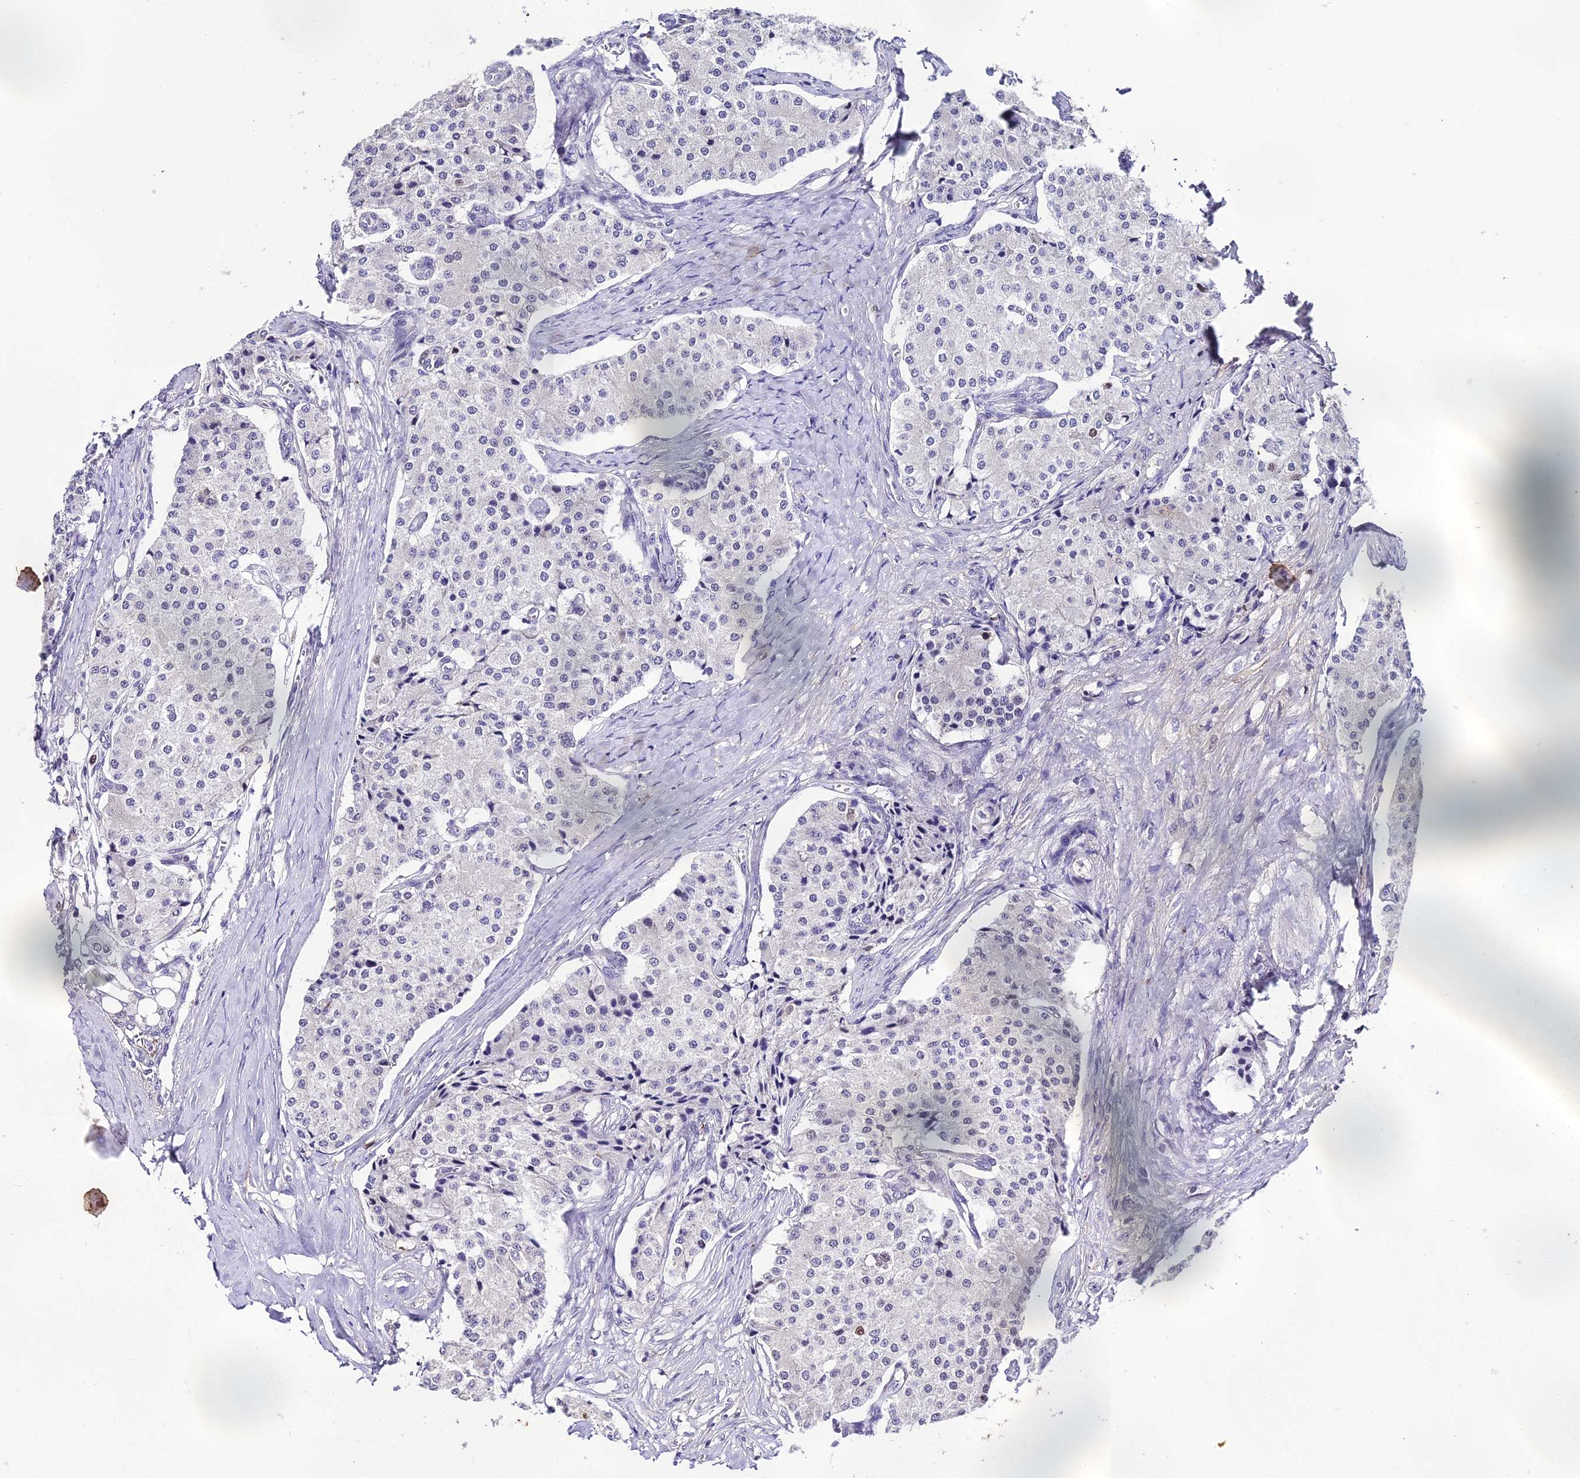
{"staining": {"intensity": "negative", "quantity": "none", "location": "none"}, "tissue": "carcinoid", "cell_type": "Tumor cells", "image_type": "cancer", "snomed": [{"axis": "morphology", "description": "Carcinoid, malignant, NOS"}, {"axis": "topography", "description": "Colon"}], "caption": "This image is of carcinoid stained with immunohistochemistry to label a protein in brown with the nuclei are counter-stained blue. There is no positivity in tumor cells. (DAB (3,3'-diaminobenzidine) immunohistochemistry (IHC) visualized using brightfield microscopy, high magnification).", "gene": "TRIML2", "patient": {"sex": "female", "age": 52}}